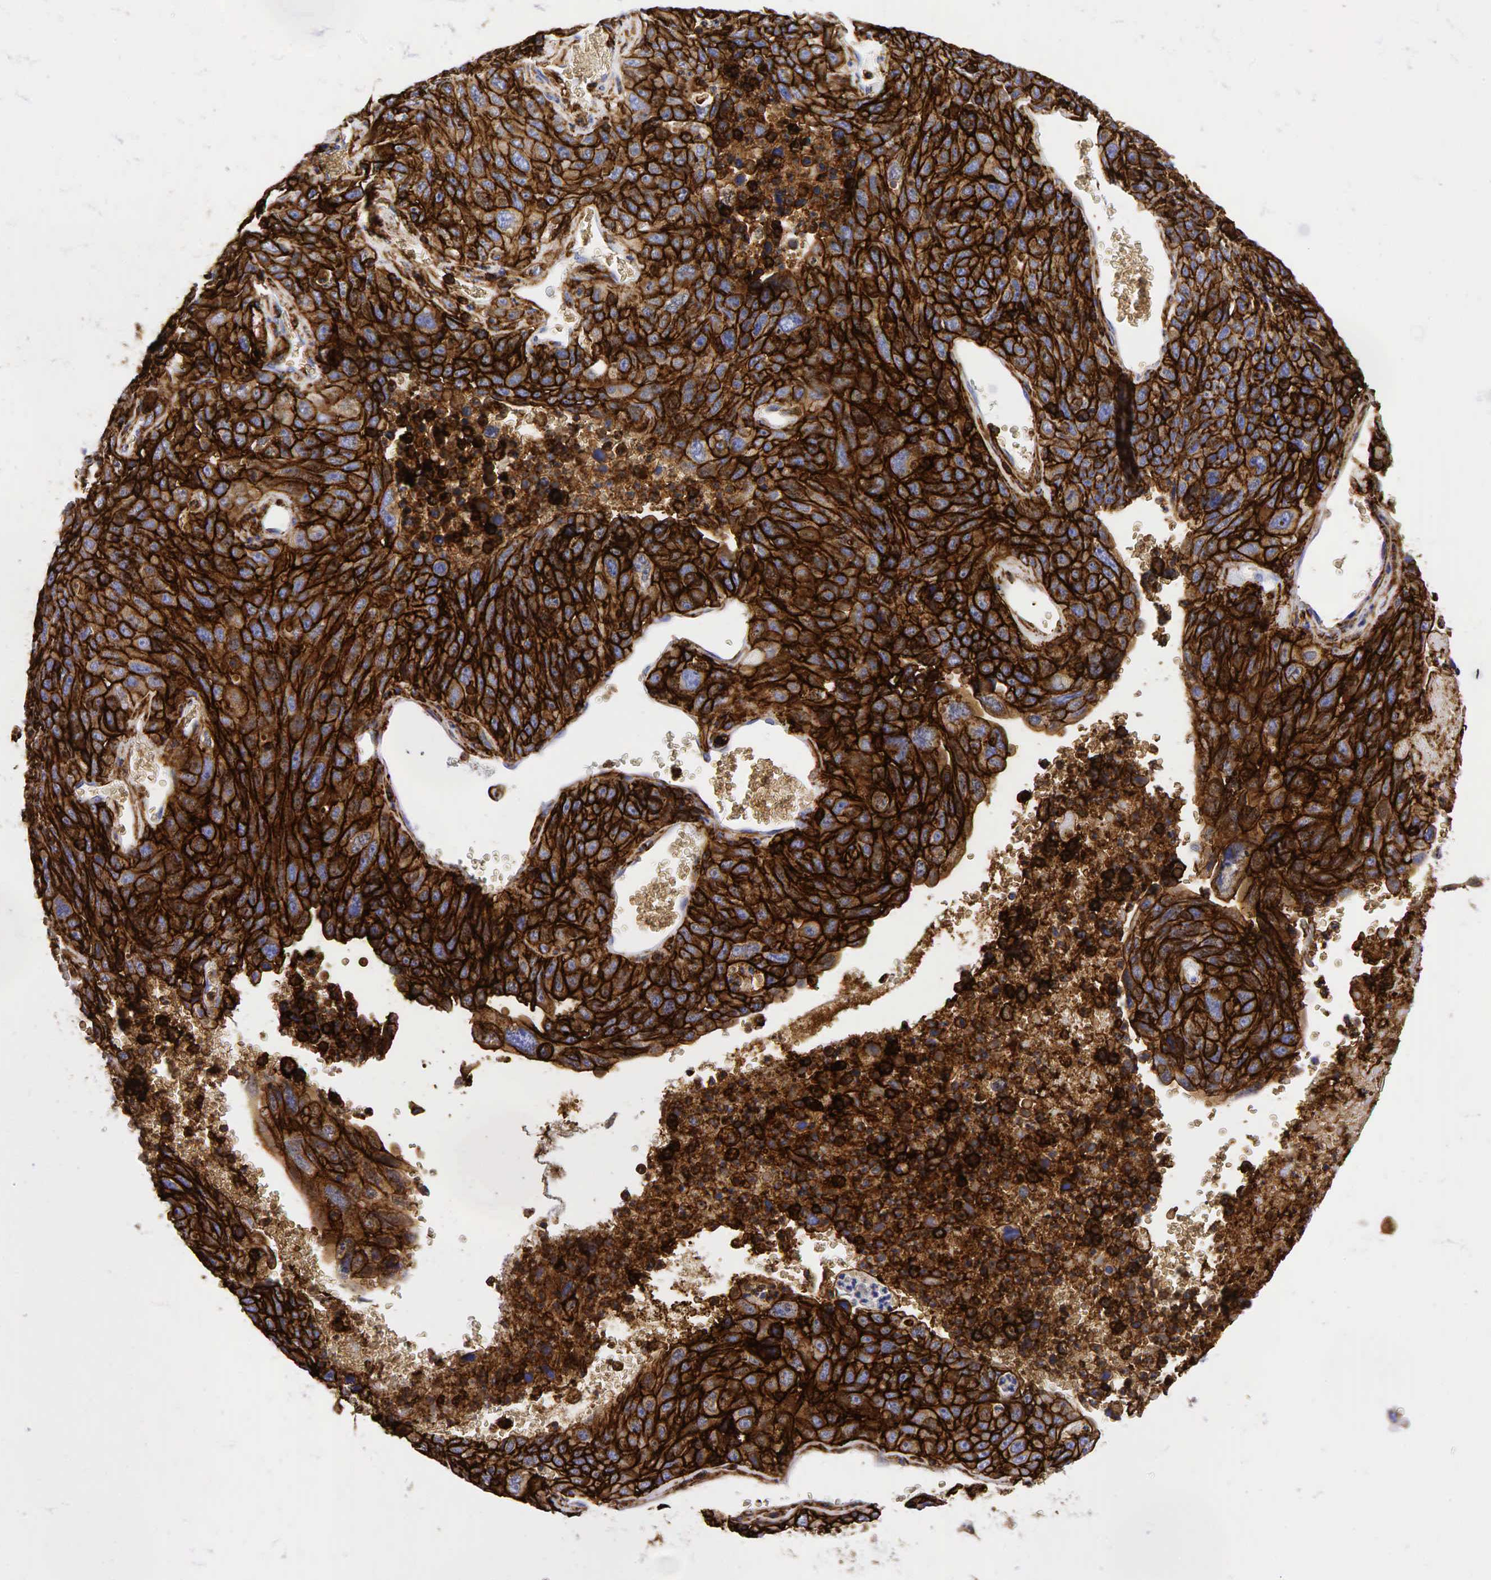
{"staining": {"intensity": "strong", "quantity": ">75%", "location": "cytoplasmic/membranous"}, "tissue": "lung cancer", "cell_type": "Tumor cells", "image_type": "cancer", "snomed": [{"axis": "morphology", "description": "Squamous cell carcinoma, NOS"}, {"axis": "topography", "description": "Lung"}], "caption": "A brown stain highlights strong cytoplasmic/membranous expression of a protein in human lung cancer (squamous cell carcinoma) tumor cells. Using DAB (3,3'-diaminobenzidine) (brown) and hematoxylin (blue) stains, captured at high magnification using brightfield microscopy.", "gene": "CD44", "patient": {"sex": "male", "age": 64}}